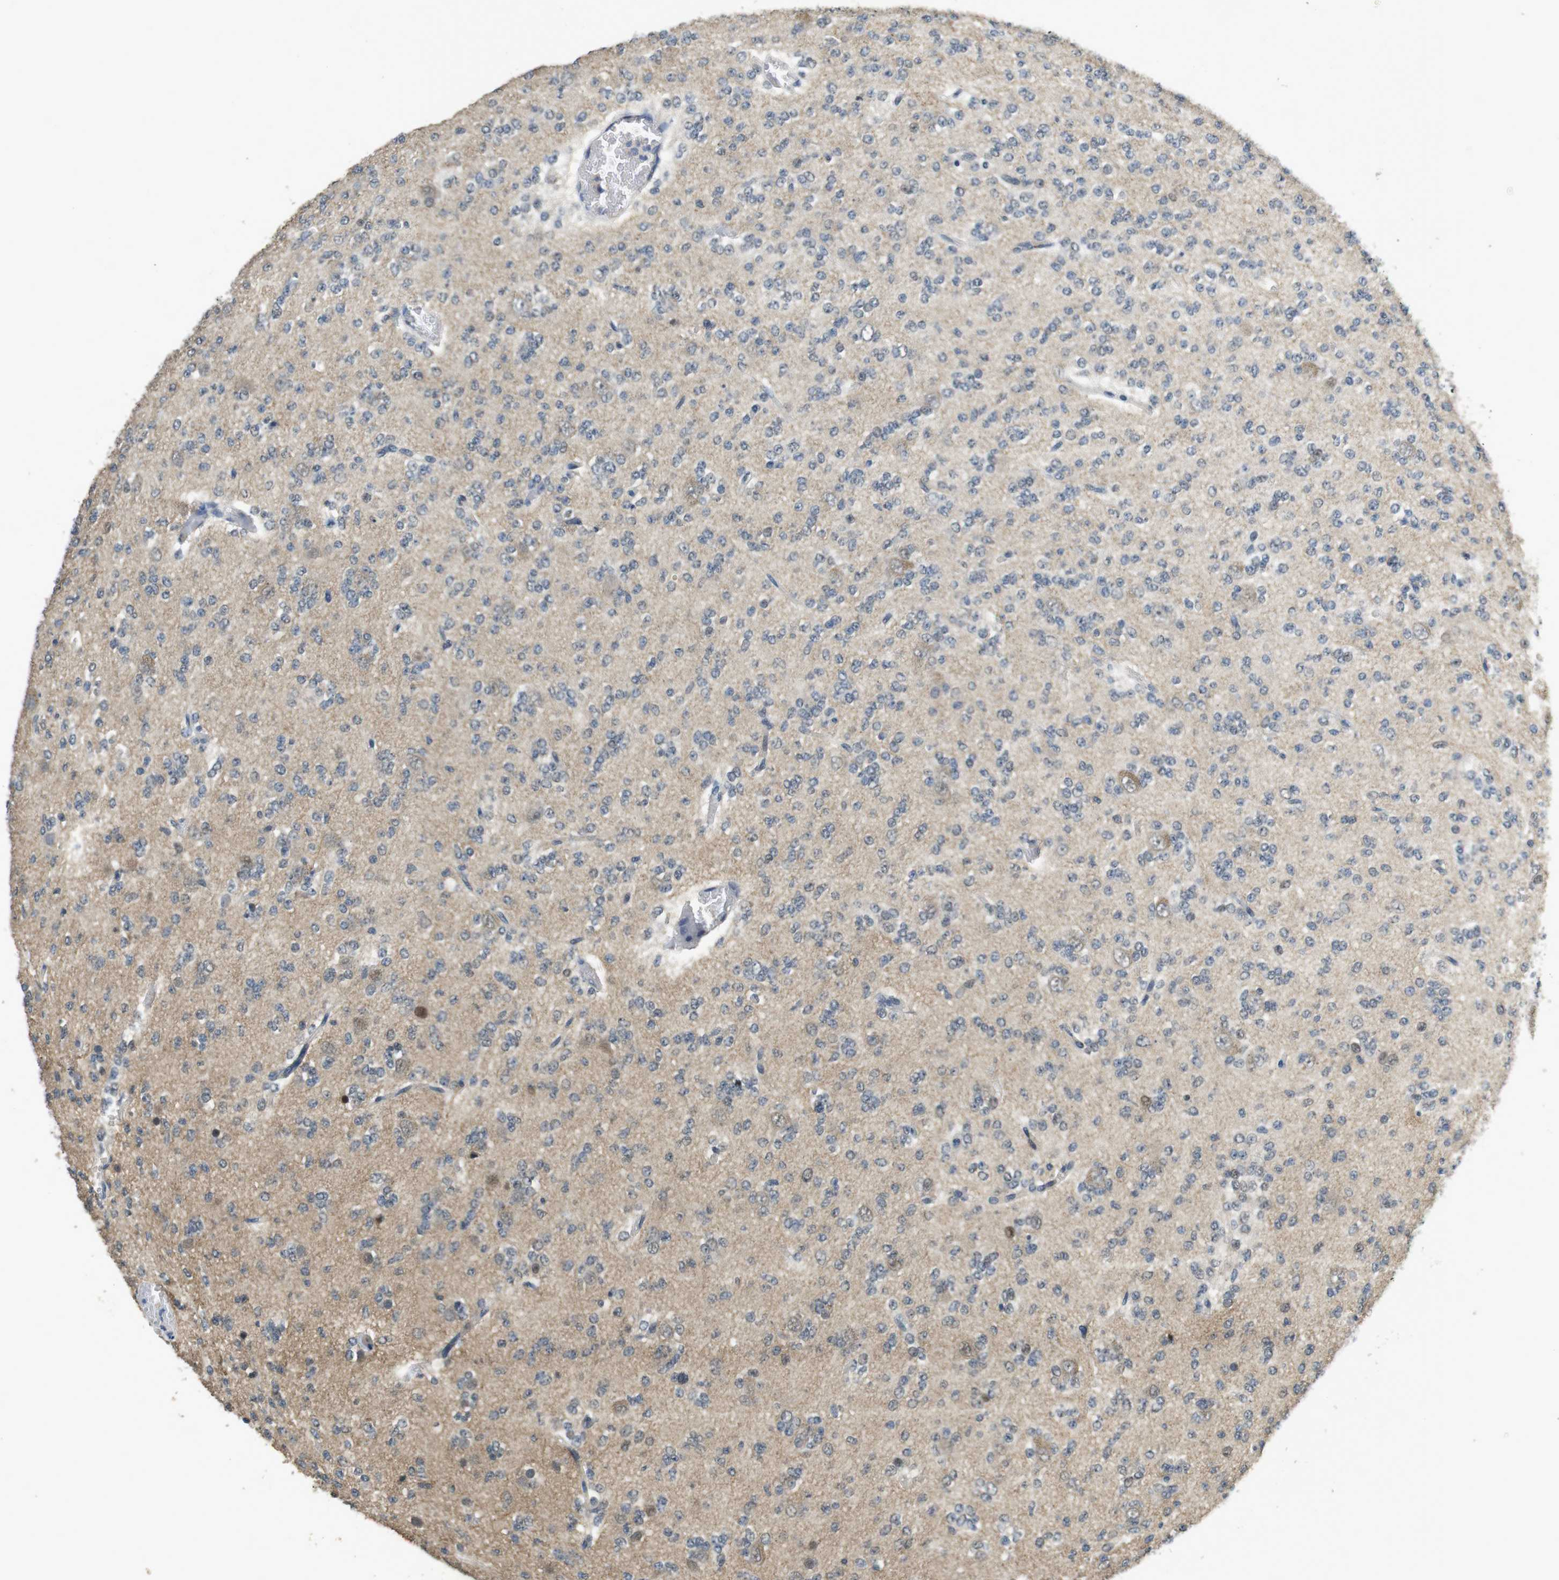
{"staining": {"intensity": "negative", "quantity": "none", "location": "none"}, "tissue": "glioma", "cell_type": "Tumor cells", "image_type": "cancer", "snomed": [{"axis": "morphology", "description": "Glioma, malignant, Low grade"}, {"axis": "topography", "description": "Brain"}], "caption": "Human glioma stained for a protein using IHC reveals no expression in tumor cells.", "gene": "CLDN7", "patient": {"sex": "male", "age": 38}}